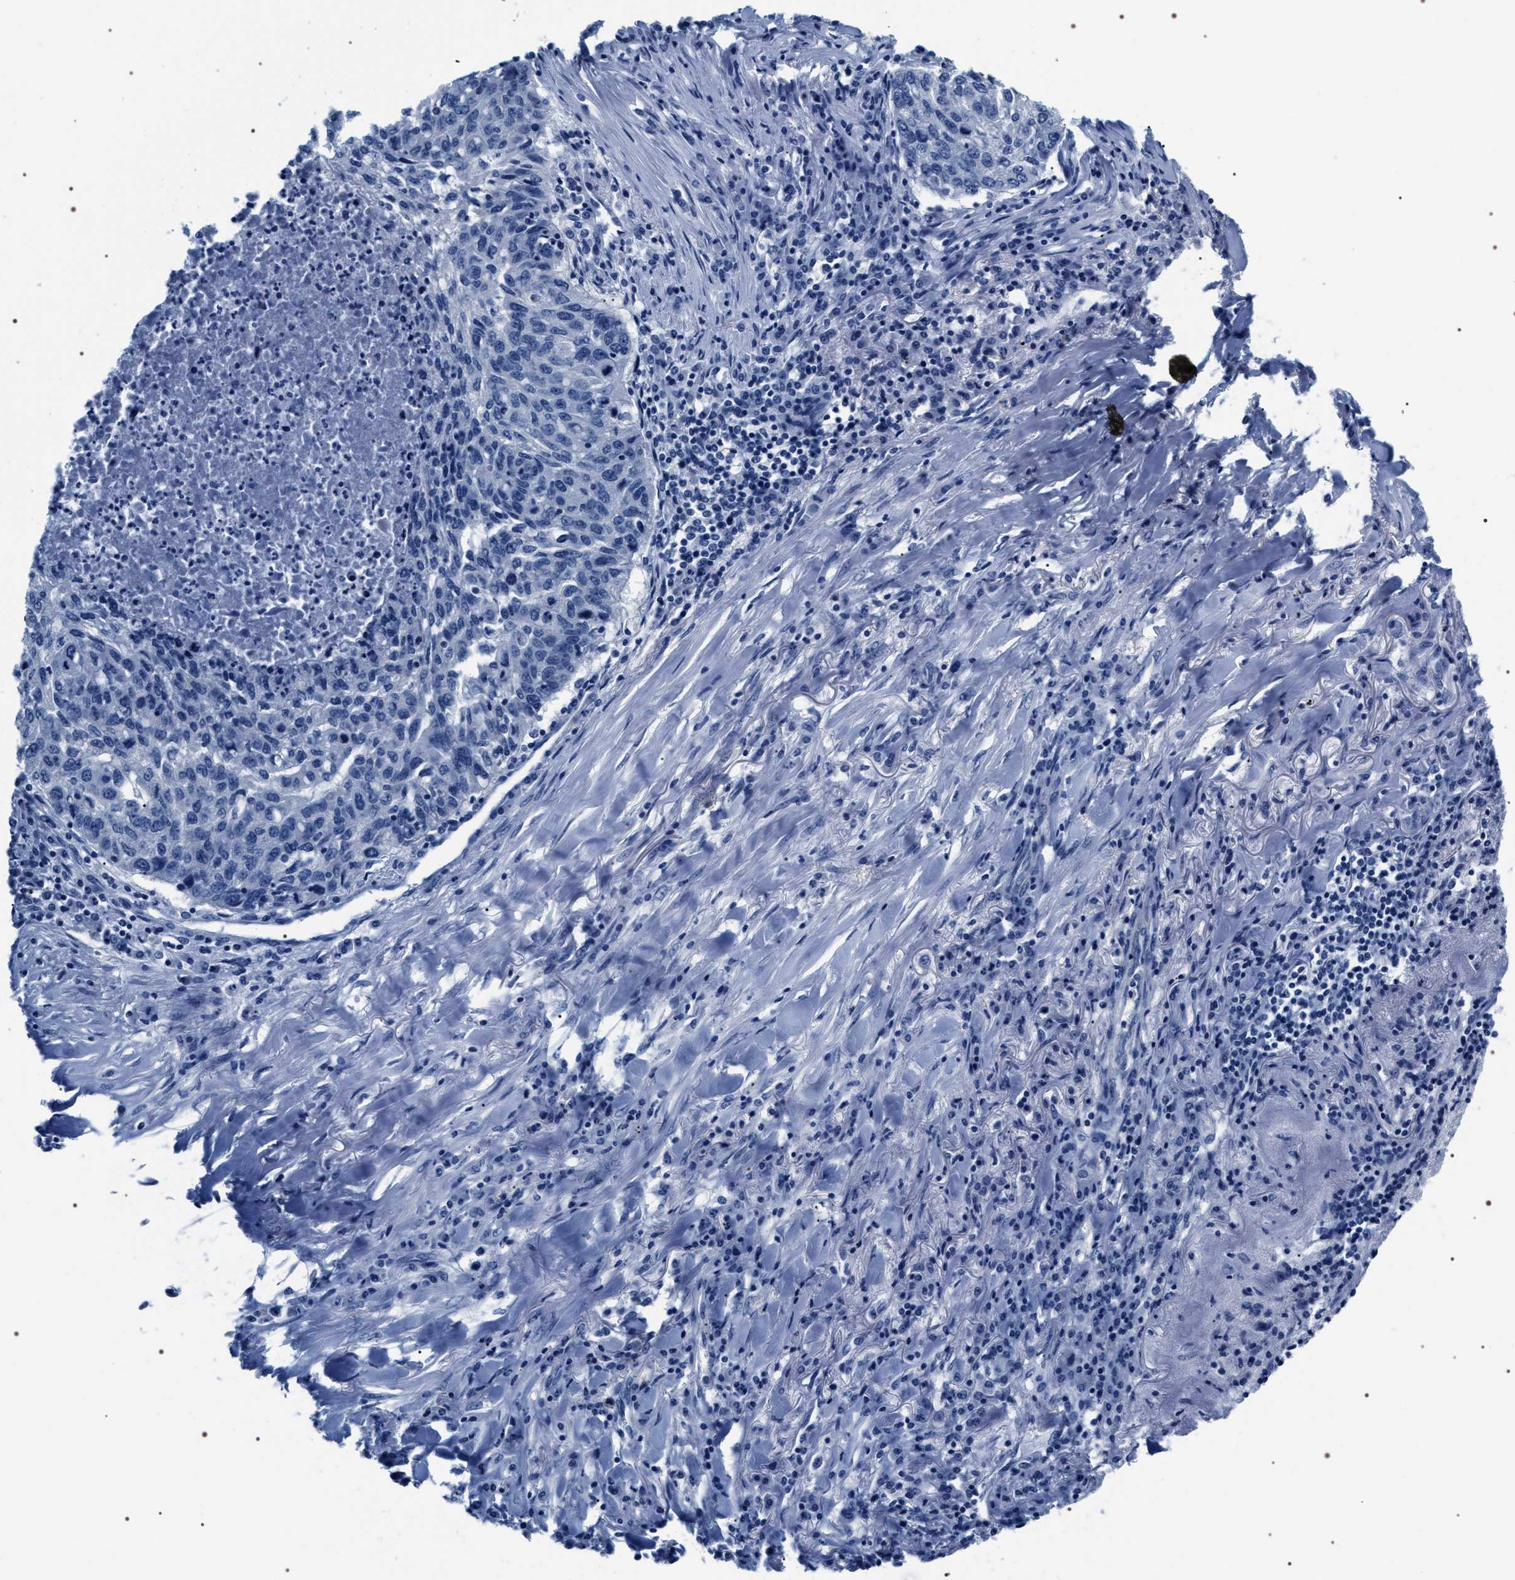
{"staining": {"intensity": "negative", "quantity": "none", "location": "none"}, "tissue": "lung cancer", "cell_type": "Tumor cells", "image_type": "cancer", "snomed": [{"axis": "morphology", "description": "Squamous cell carcinoma, NOS"}, {"axis": "topography", "description": "Lung"}], "caption": "Lung cancer (squamous cell carcinoma) stained for a protein using immunohistochemistry displays no positivity tumor cells.", "gene": "ADH4", "patient": {"sex": "female", "age": 63}}